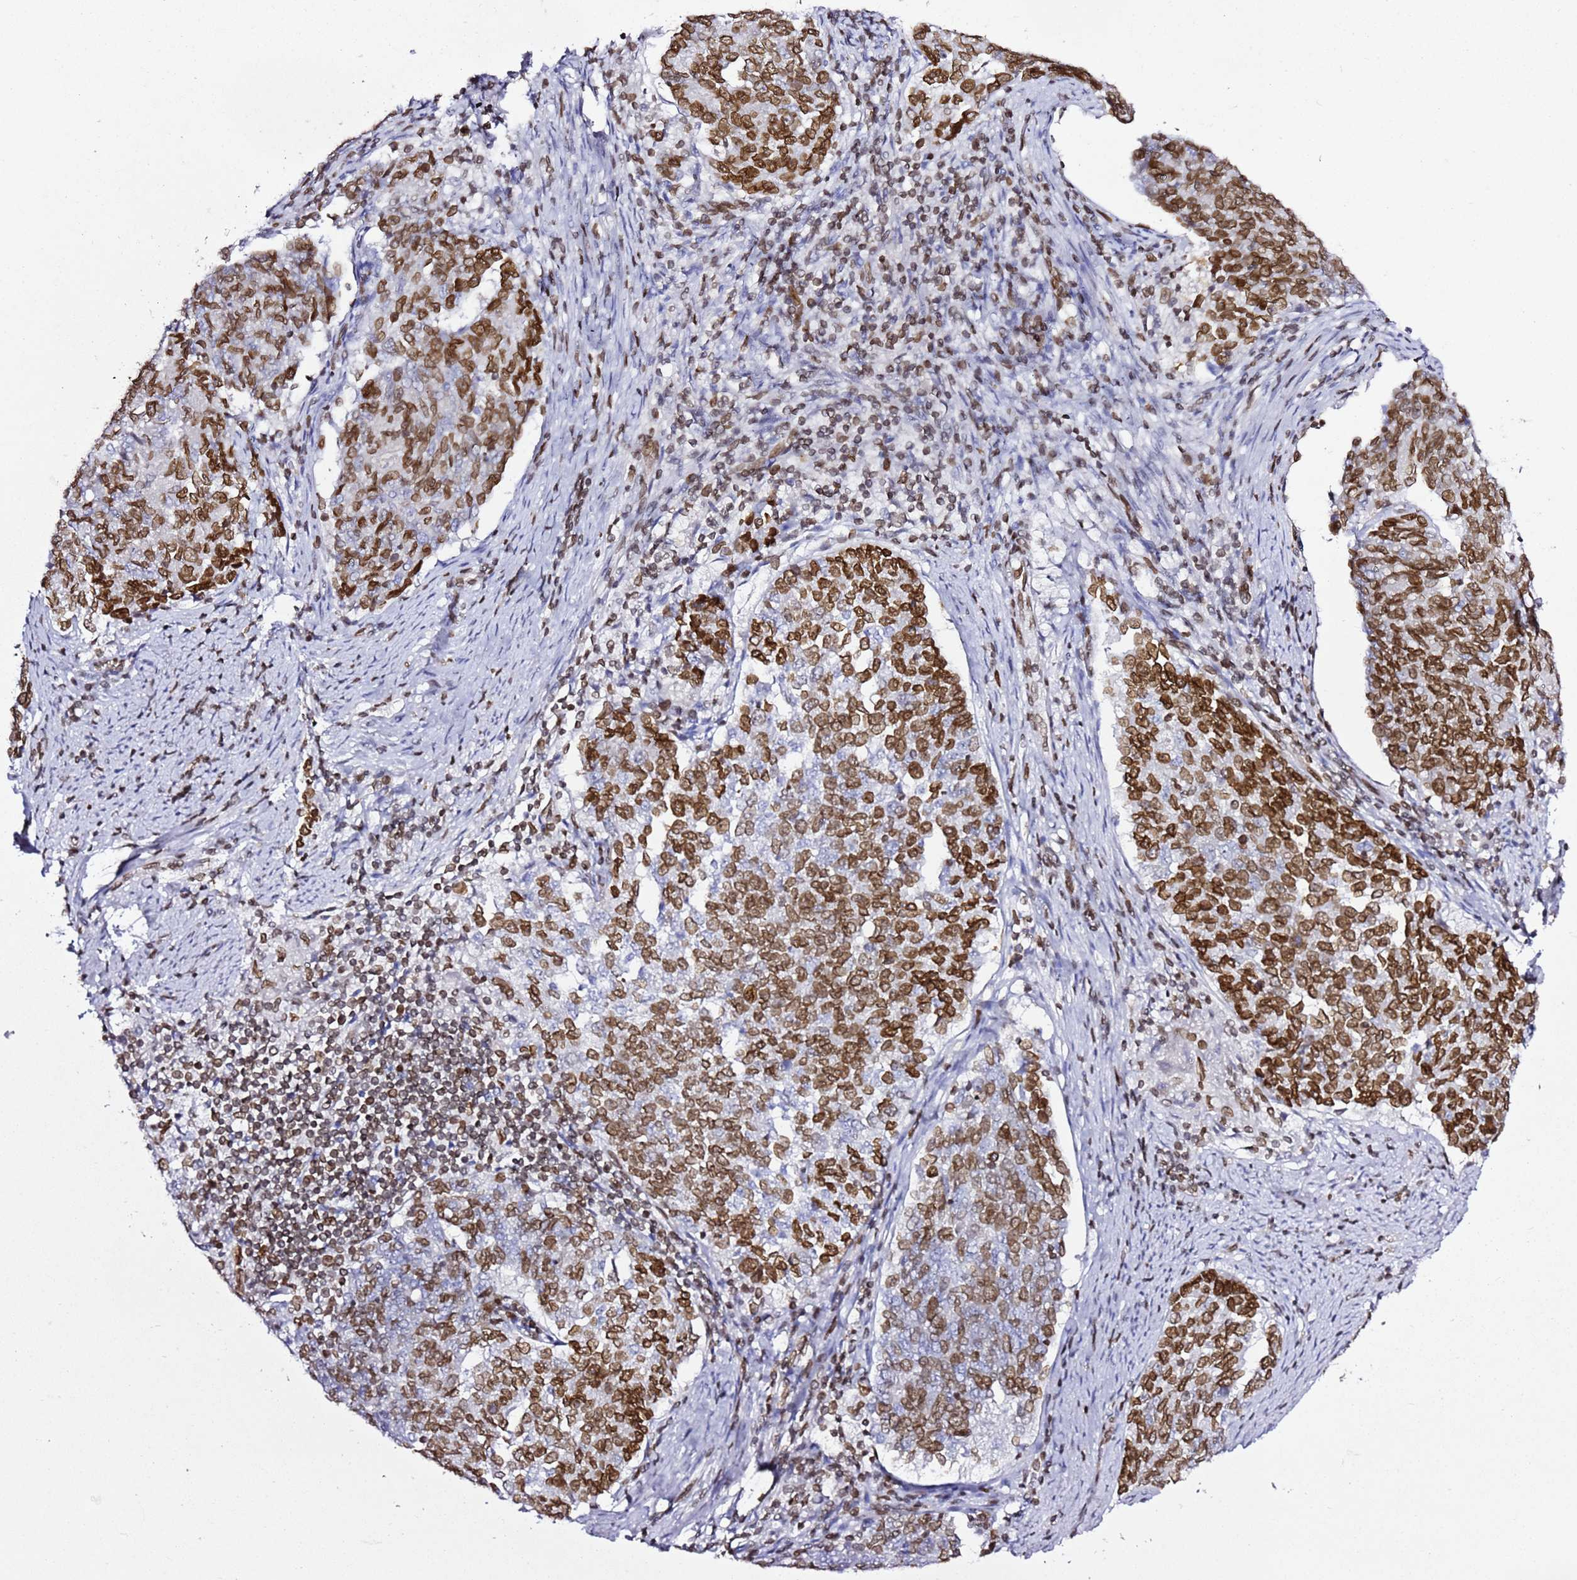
{"staining": {"intensity": "strong", "quantity": ">75%", "location": "nuclear"}, "tissue": "endometrial cancer", "cell_type": "Tumor cells", "image_type": "cancer", "snomed": [{"axis": "morphology", "description": "Adenocarcinoma, NOS"}, {"axis": "topography", "description": "Endometrium"}], "caption": "An image of human endometrial cancer (adenocarcinoma) stained for a protein reveals strong nuclear brown staining in tumor cells. (DAB (3,3'-diaminobenzidine) IHC with brightfield microscopy, high magnification).", "gene": "POU6F1", "patient": {"sex": "female", "age": 80}}